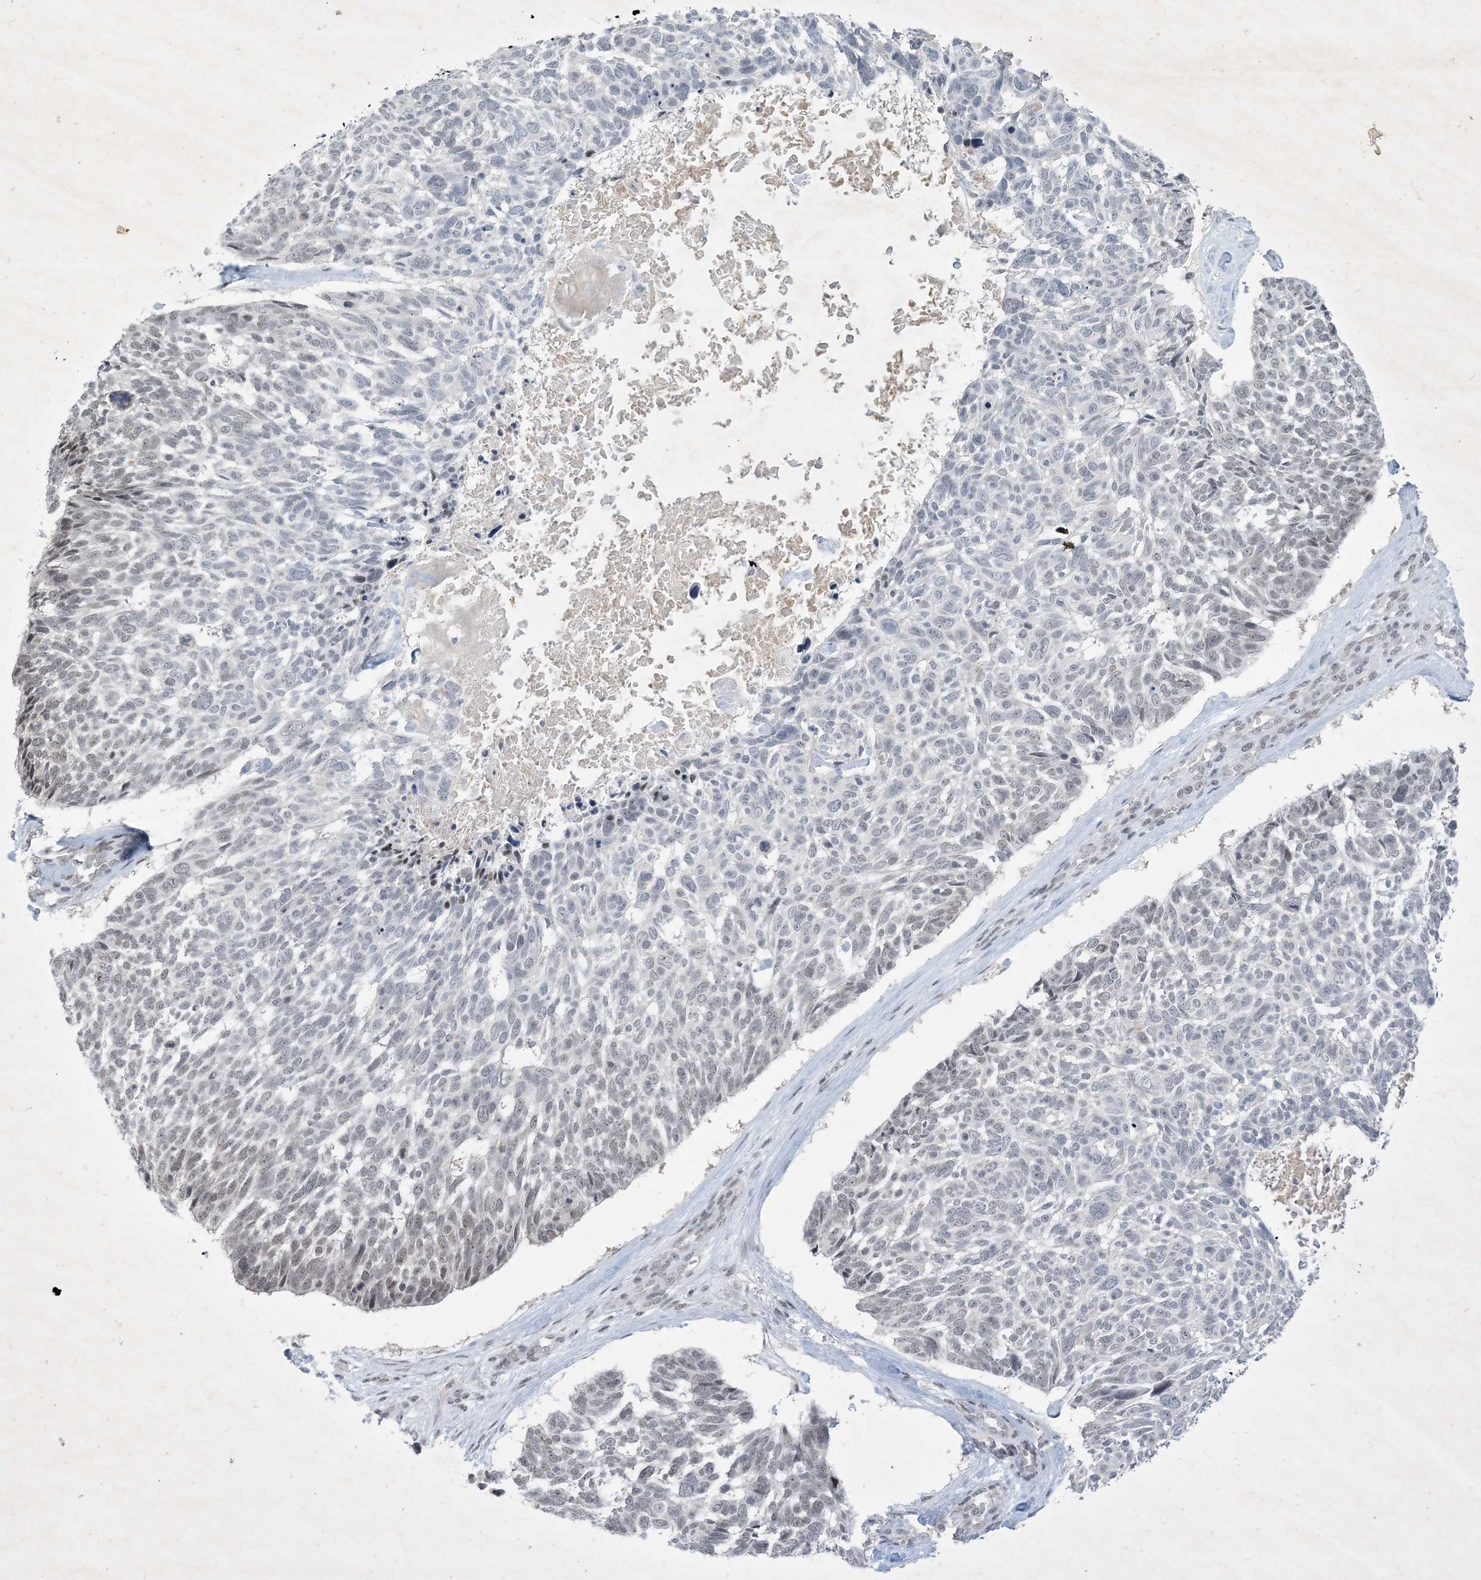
{"staining": {"intensity": "weak", "quantity": "<25%", "location": "nuclear"}, "tissue": "skin cancer", "cell_type": "Tumor cells", "image_type": "cancer", "snomed": [{"axis": "morphology", "description": "Basal cell carcinoma"}, {"axis": "topography", "description": "Skin"}], "caption": "Immunohistochemistry (IHC) of human skin cancer (basal cell carcinoma) shows no staining in tumor cells.", "gene": "ZNF674", "patient": {"sex": "male", "age": 88}}